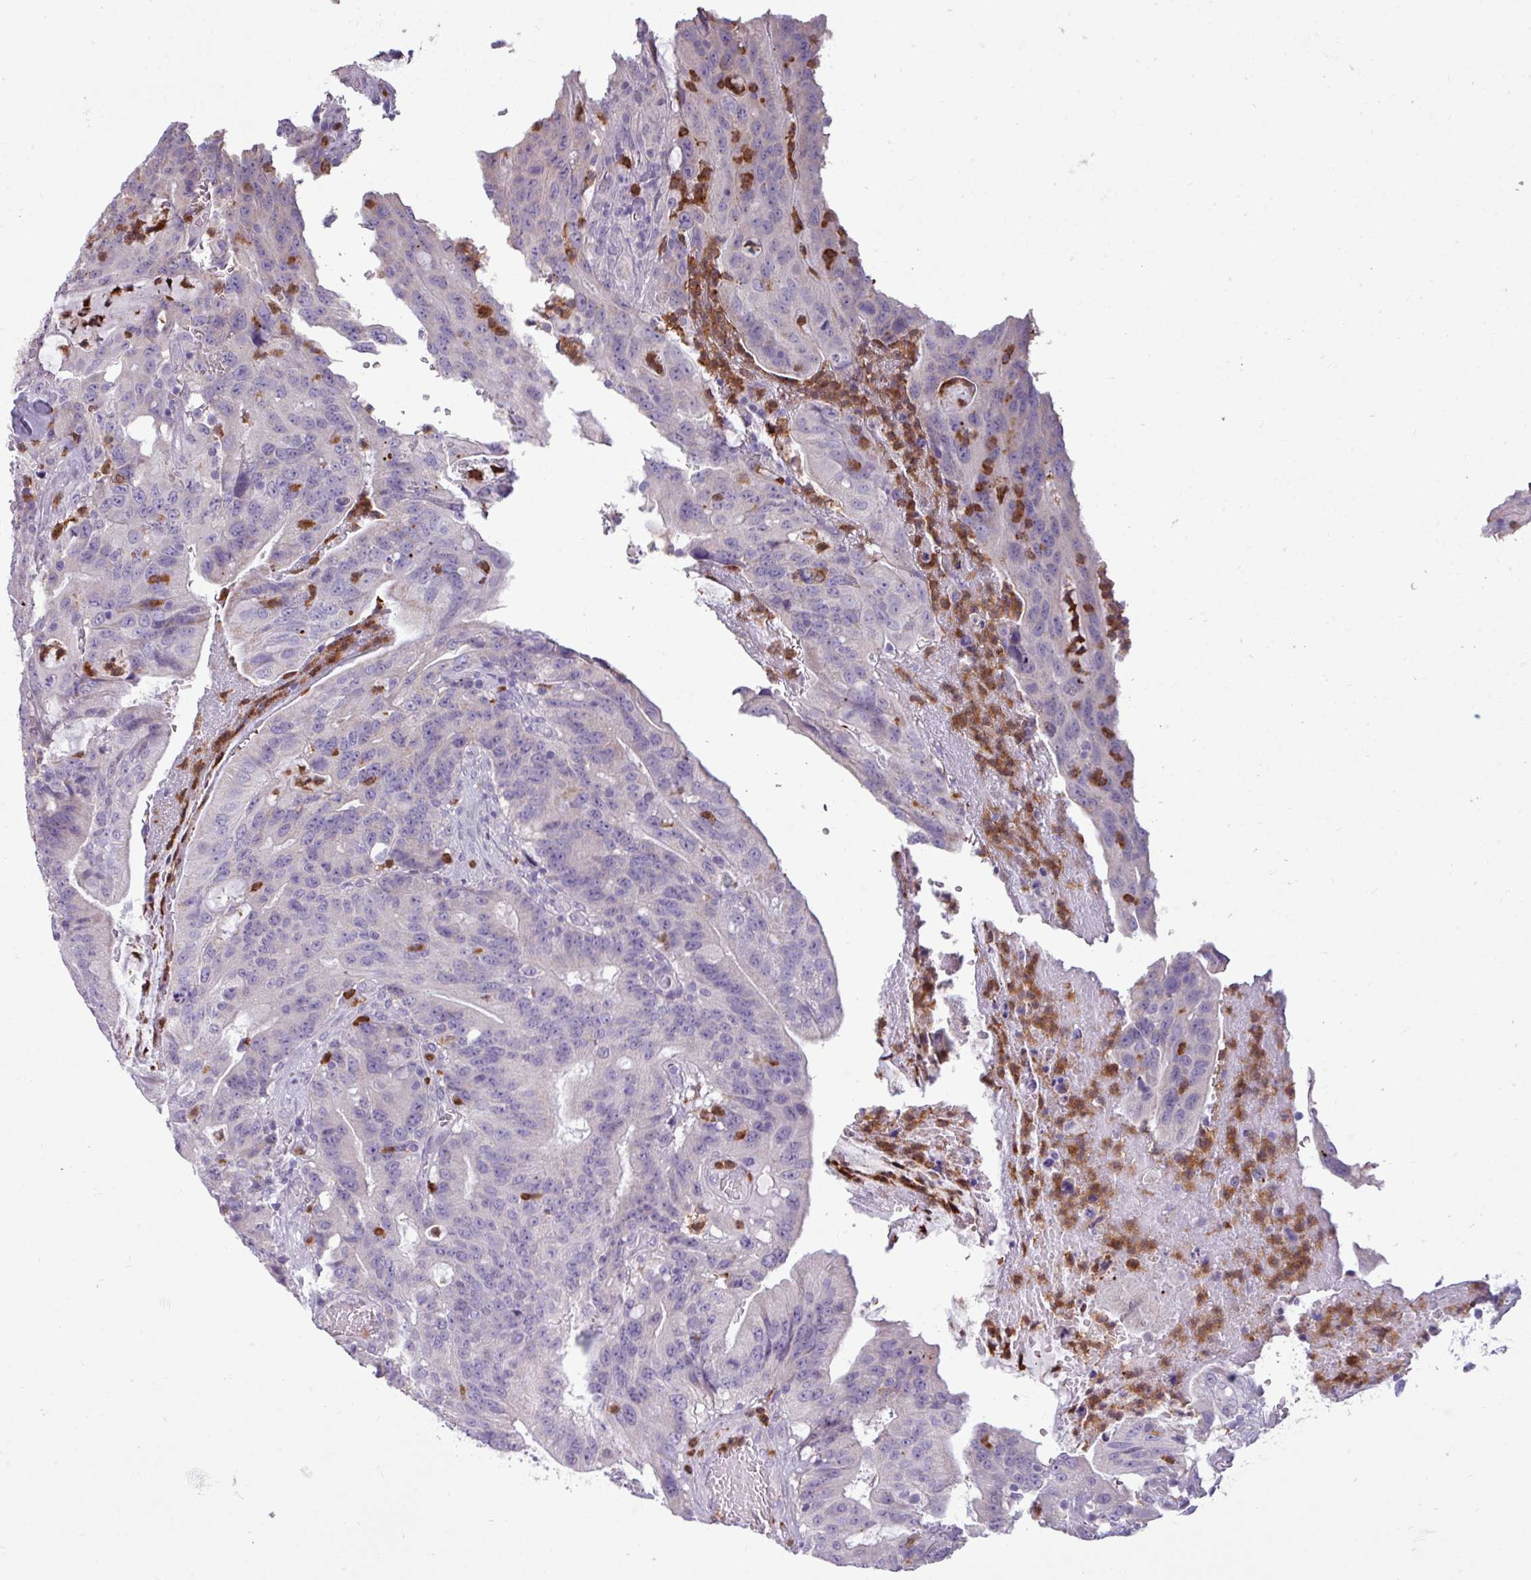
{"staining": {"intensity": "negative", "quantity": "none", "location": "none"}, "tissue": "colorectal cancer", "cell_type": "Tumor cells", "image_type": "cancer", "snomed": [{"axis": "morphology", "description": "Adenocarcinoma, NOS"}, {"axis": "topography", "description": "Colon"}], "caption": "A micrograph of human adenocarcinoma (colorectal) is negative for staining in tumor cells.", "gene": "TRIM39", "patient": {"sex": "male", "age": 83}}